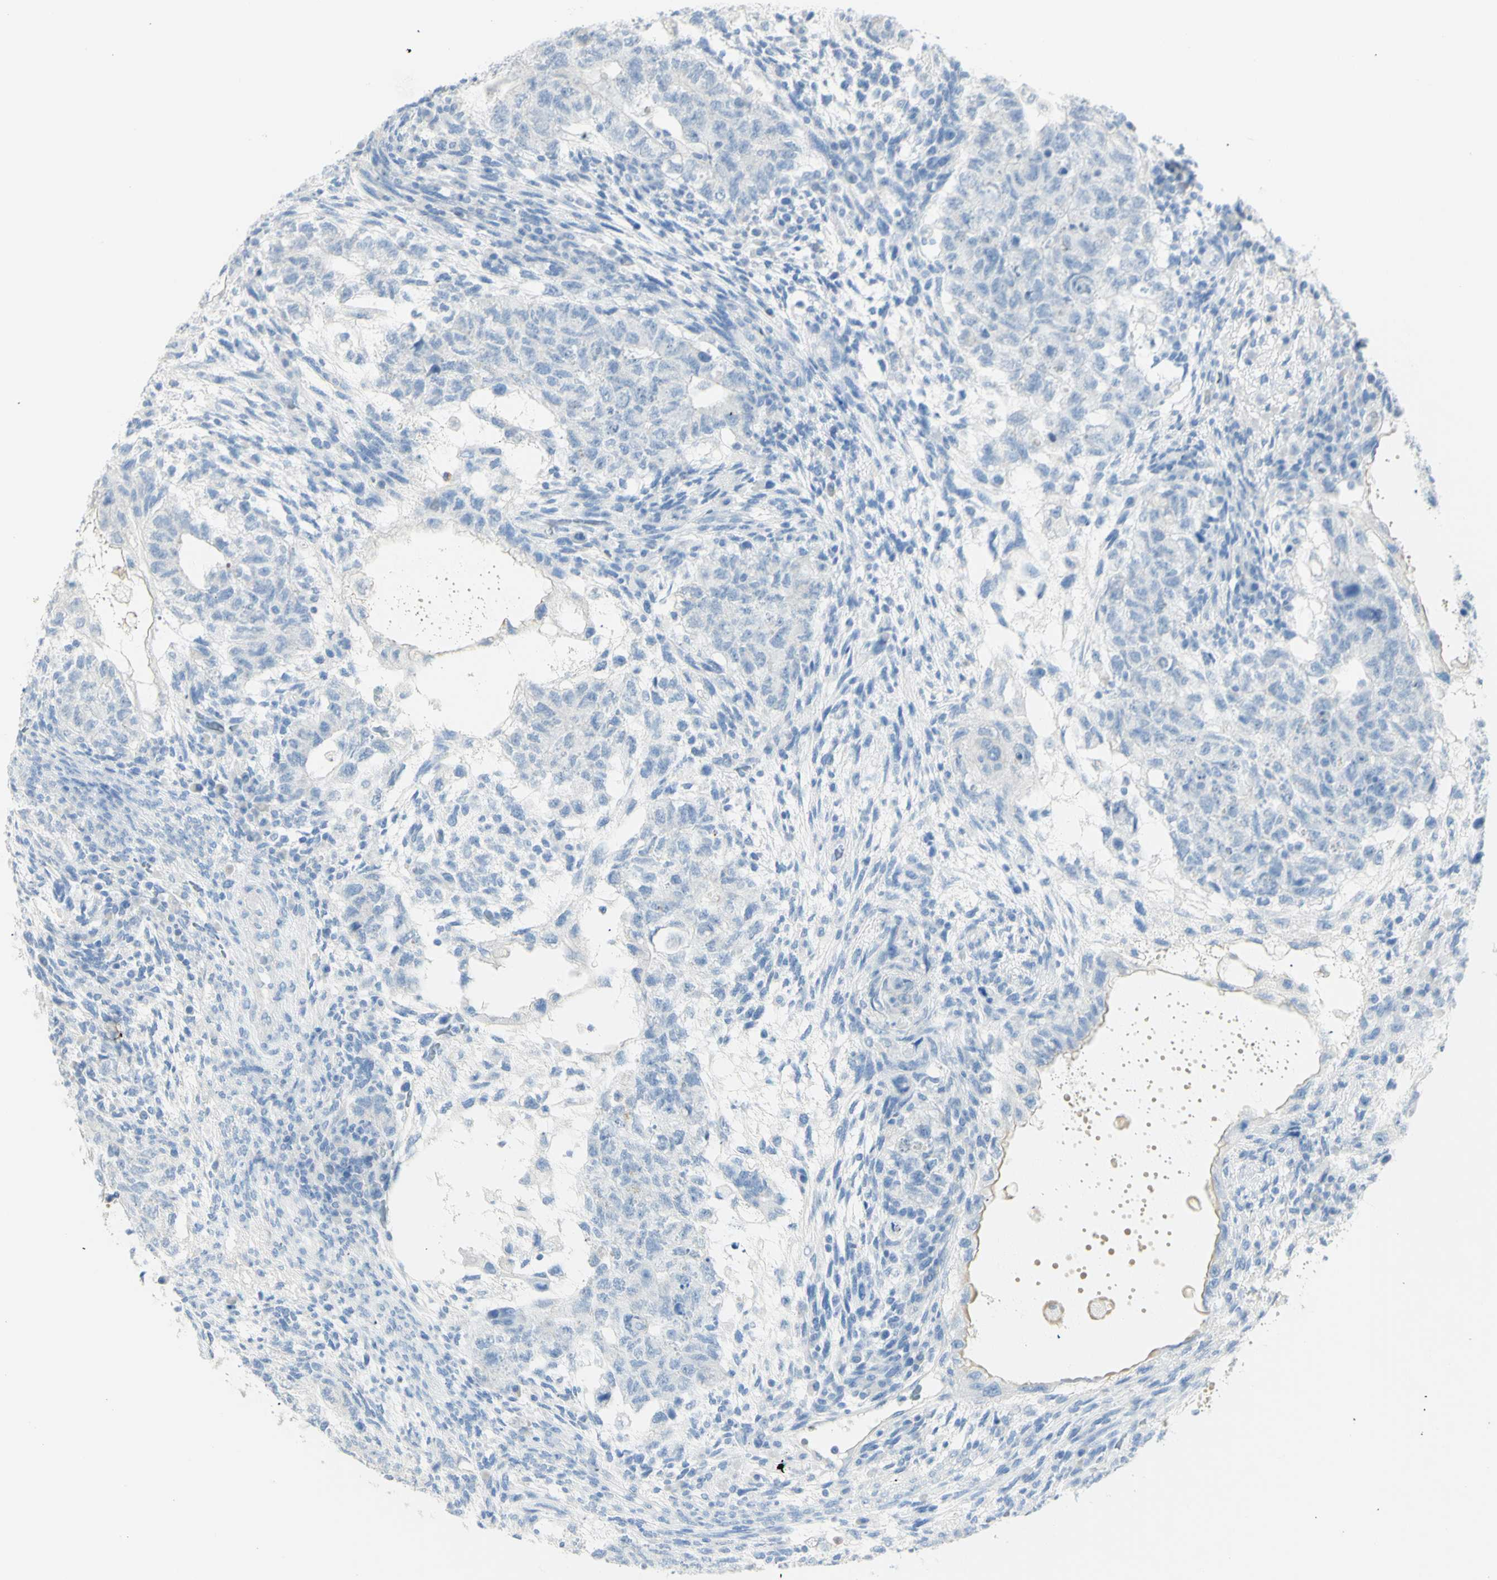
{"staining": {"intensity": "negative", "quantity": "none", "location": "none"}, "tissue": "testis cancer", "cell_type": "Tumor cells", "image_type": "cancer", "snomed": [{"axis": "morphology", "description": "Normal tissue, NOS"}, {"axis": "morphology", "description": "Carcinoma, Embryonal, NOS"}, {"axis": "topography", "description": "Testis"}], "caption": "Micrograph shows no significant protein positivity in tumor cells of testis cancer.", "gene": "LETM1", "patient": {"sex": "male", "age": 36}}